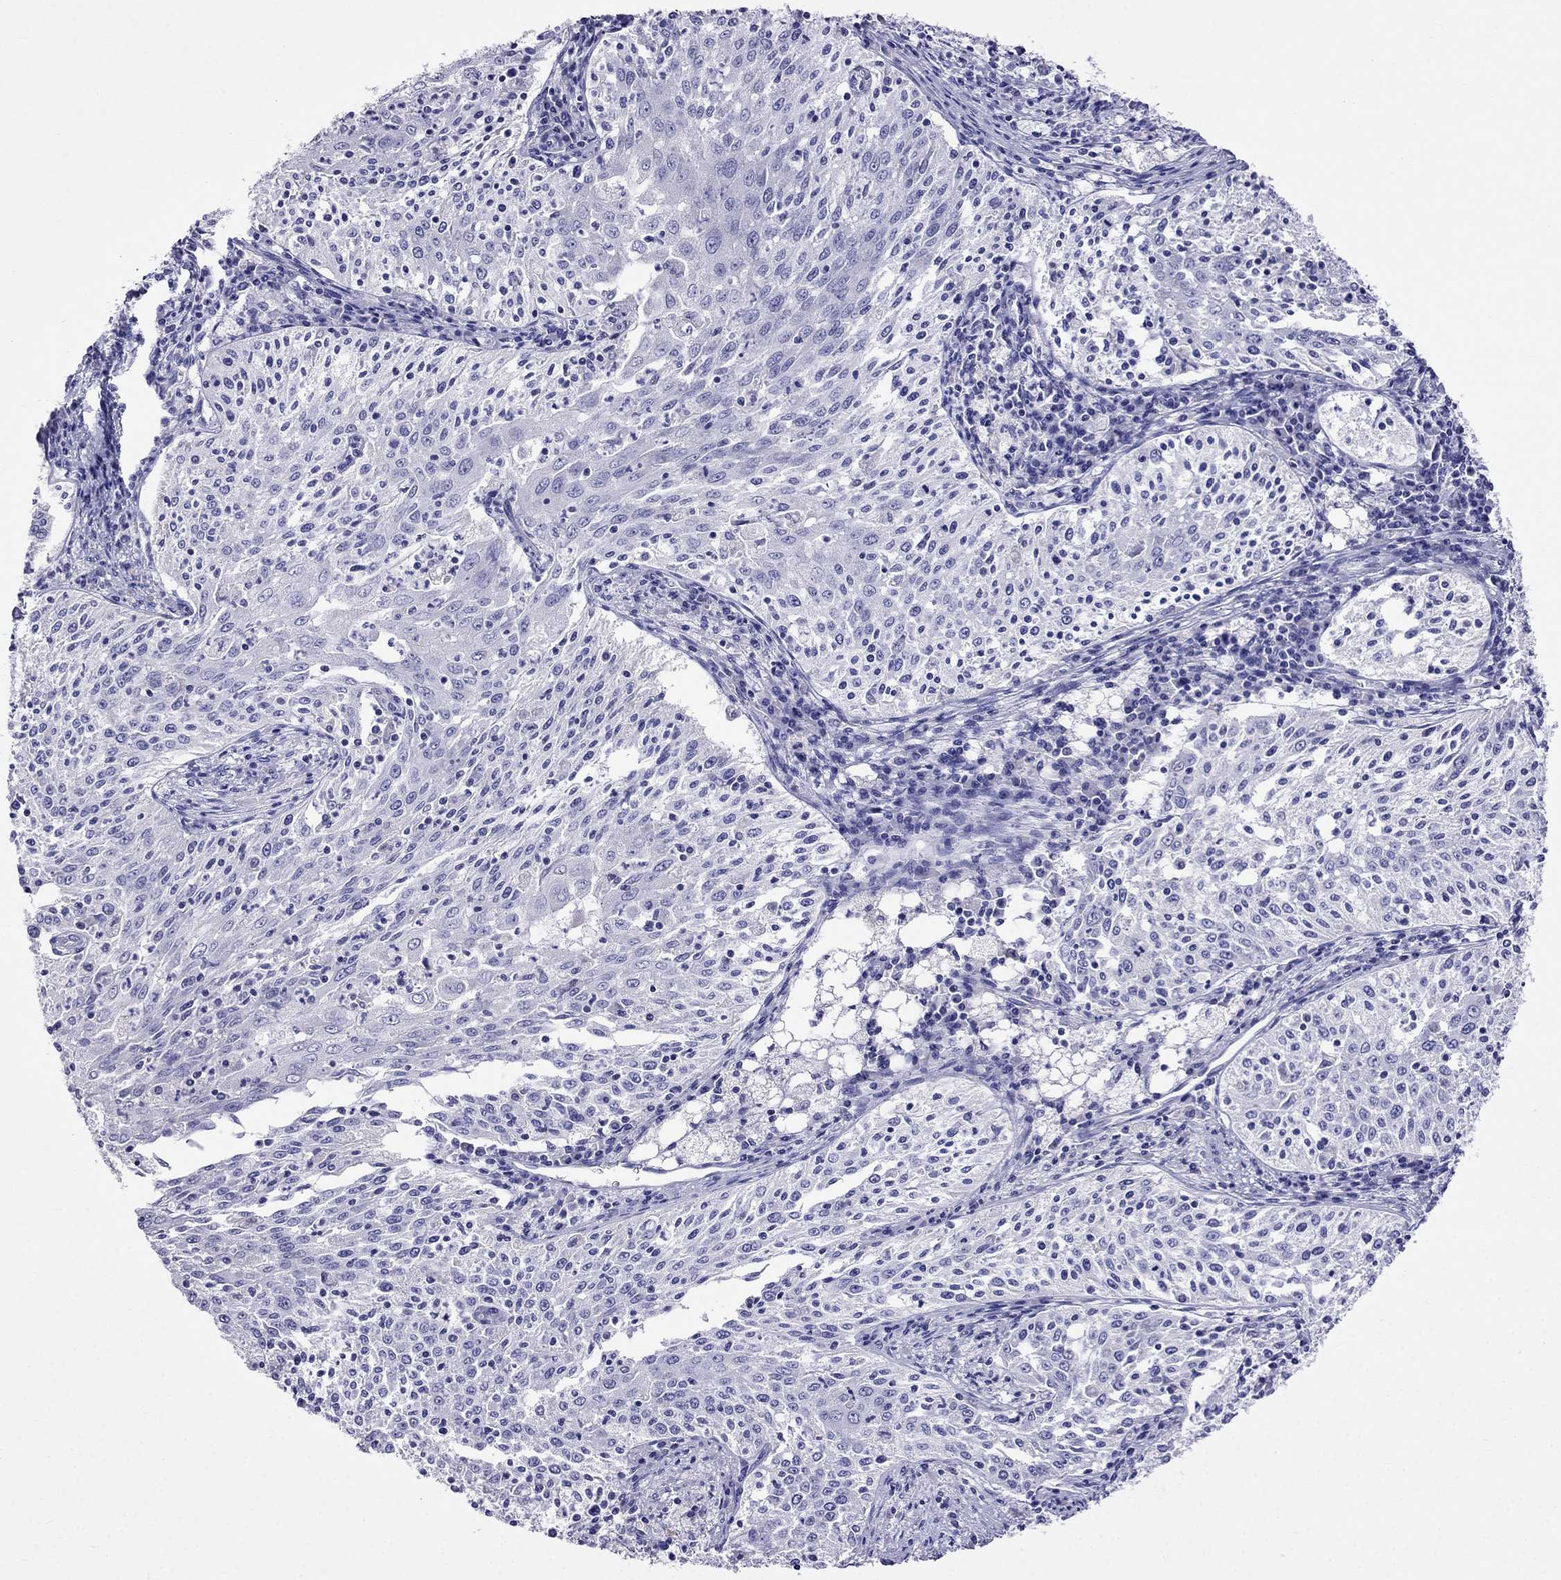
{"staining": {"intensity": "negative", "quantity": "none", "location": "none"}, "tissue": "cervical cancer", "cell_type": "Tumor cells", "image_type": "cancer", "snomed": [{"axis": "morphology", "description": "Squamous cell carcinoma, NOS"}, {"axis": "topography", "description": "Cervix"}], "caption": "Immunohistochemistry (IHC) of cervical cancer shows no positivity in tumor cells.", "gene": "TDRD1", "patient": {"sex": "female", "age": 41}}